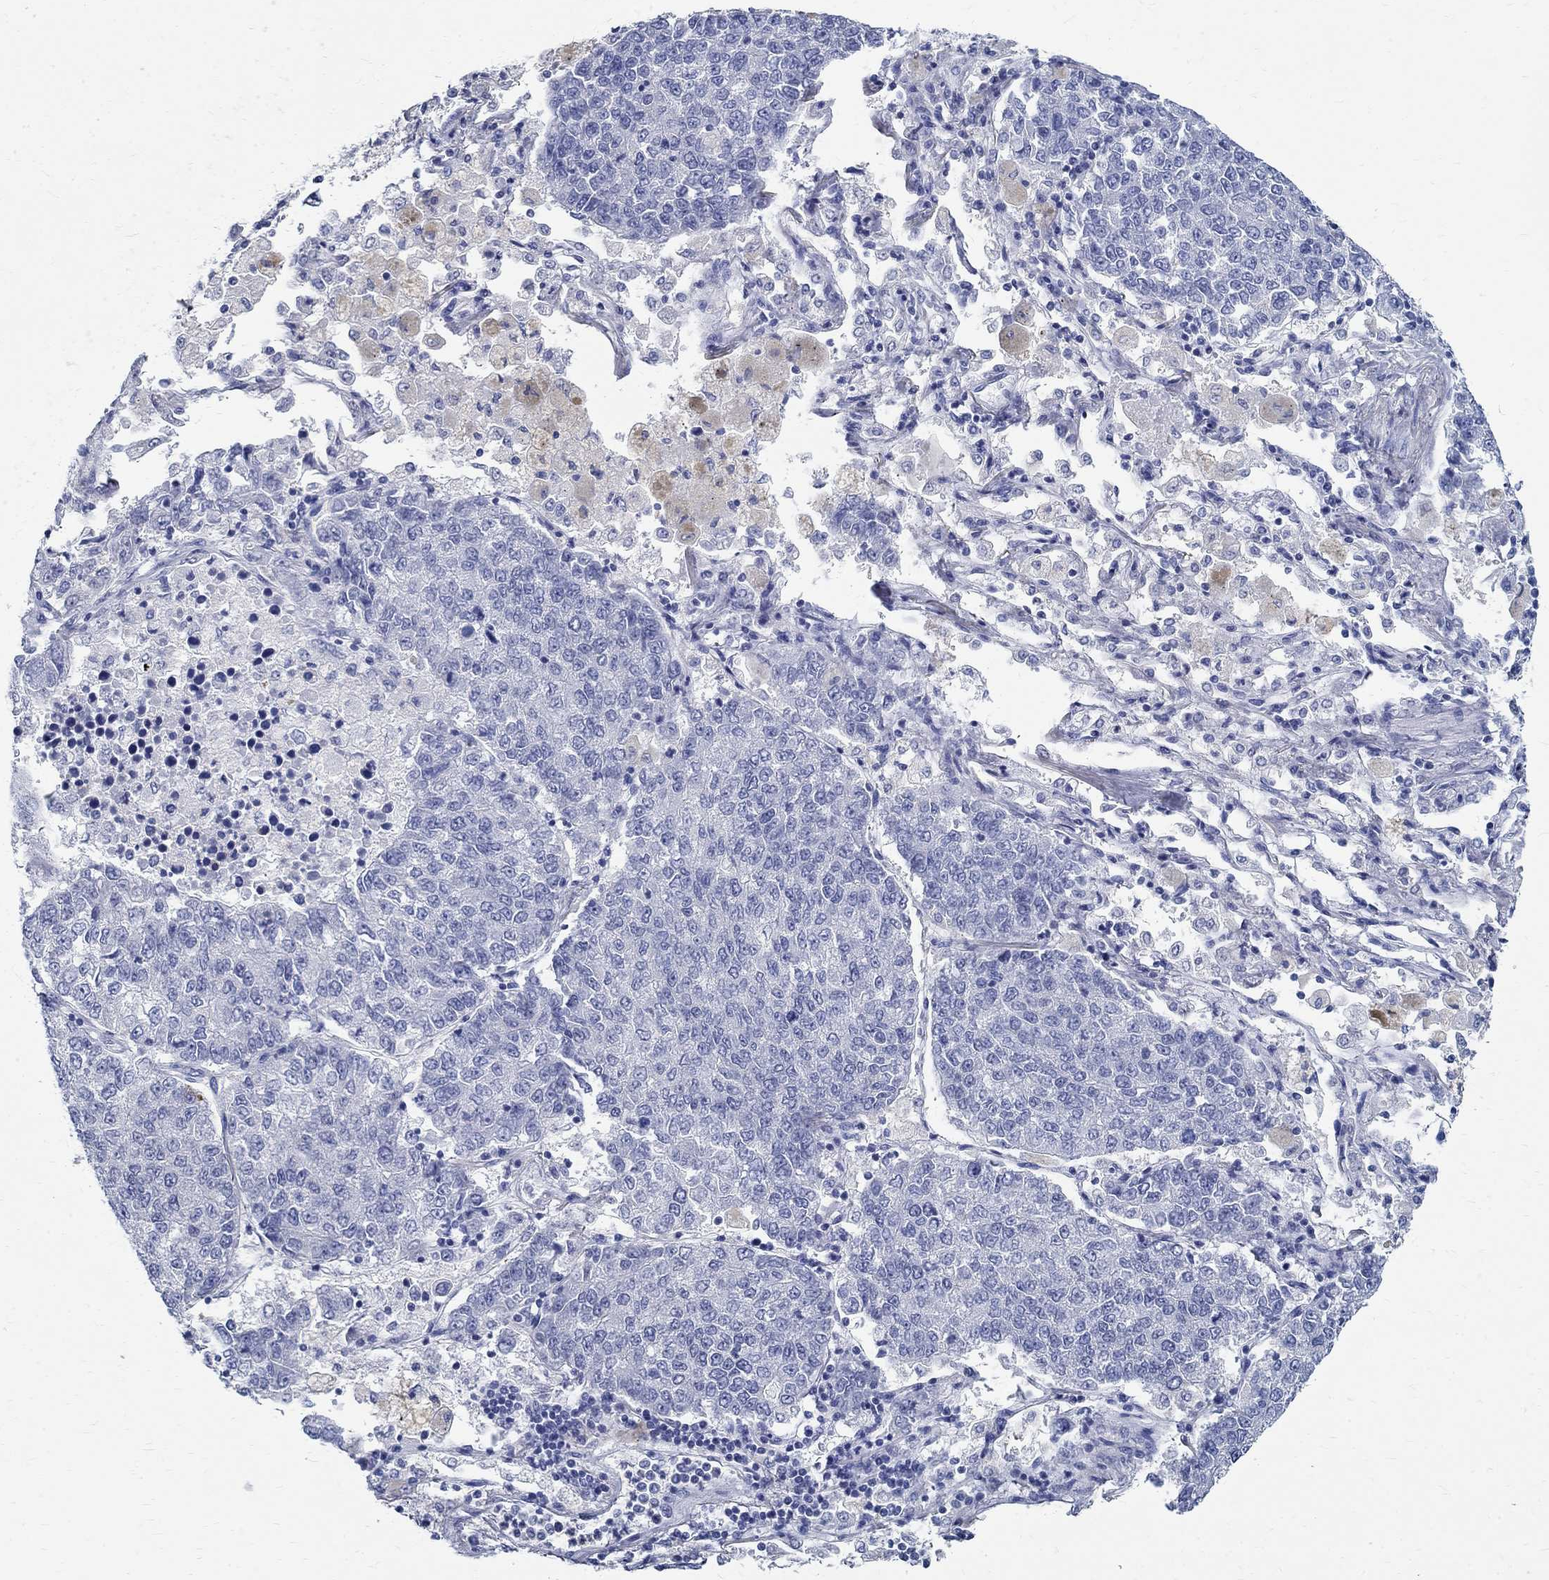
{"staining": {"intensity": "negative", "quantity": "none", "location": "none"}, "tissue": "lung cancer", "cell_type": "Tumor cells", "image_type": "cancer", "snomed": [{"axis": "morphology", "description": "Adenocarcinoma, NOS"}, {"axis": "topography", "description": "Lung"}], "caption": "This is an immunohistochemistry (IHC) photomicrograph of human adenocarcinoma (lung). There is no positivity in tumor cells.", "gene": "BSPRY", "patient": {"sex": "male", "age": 49}}